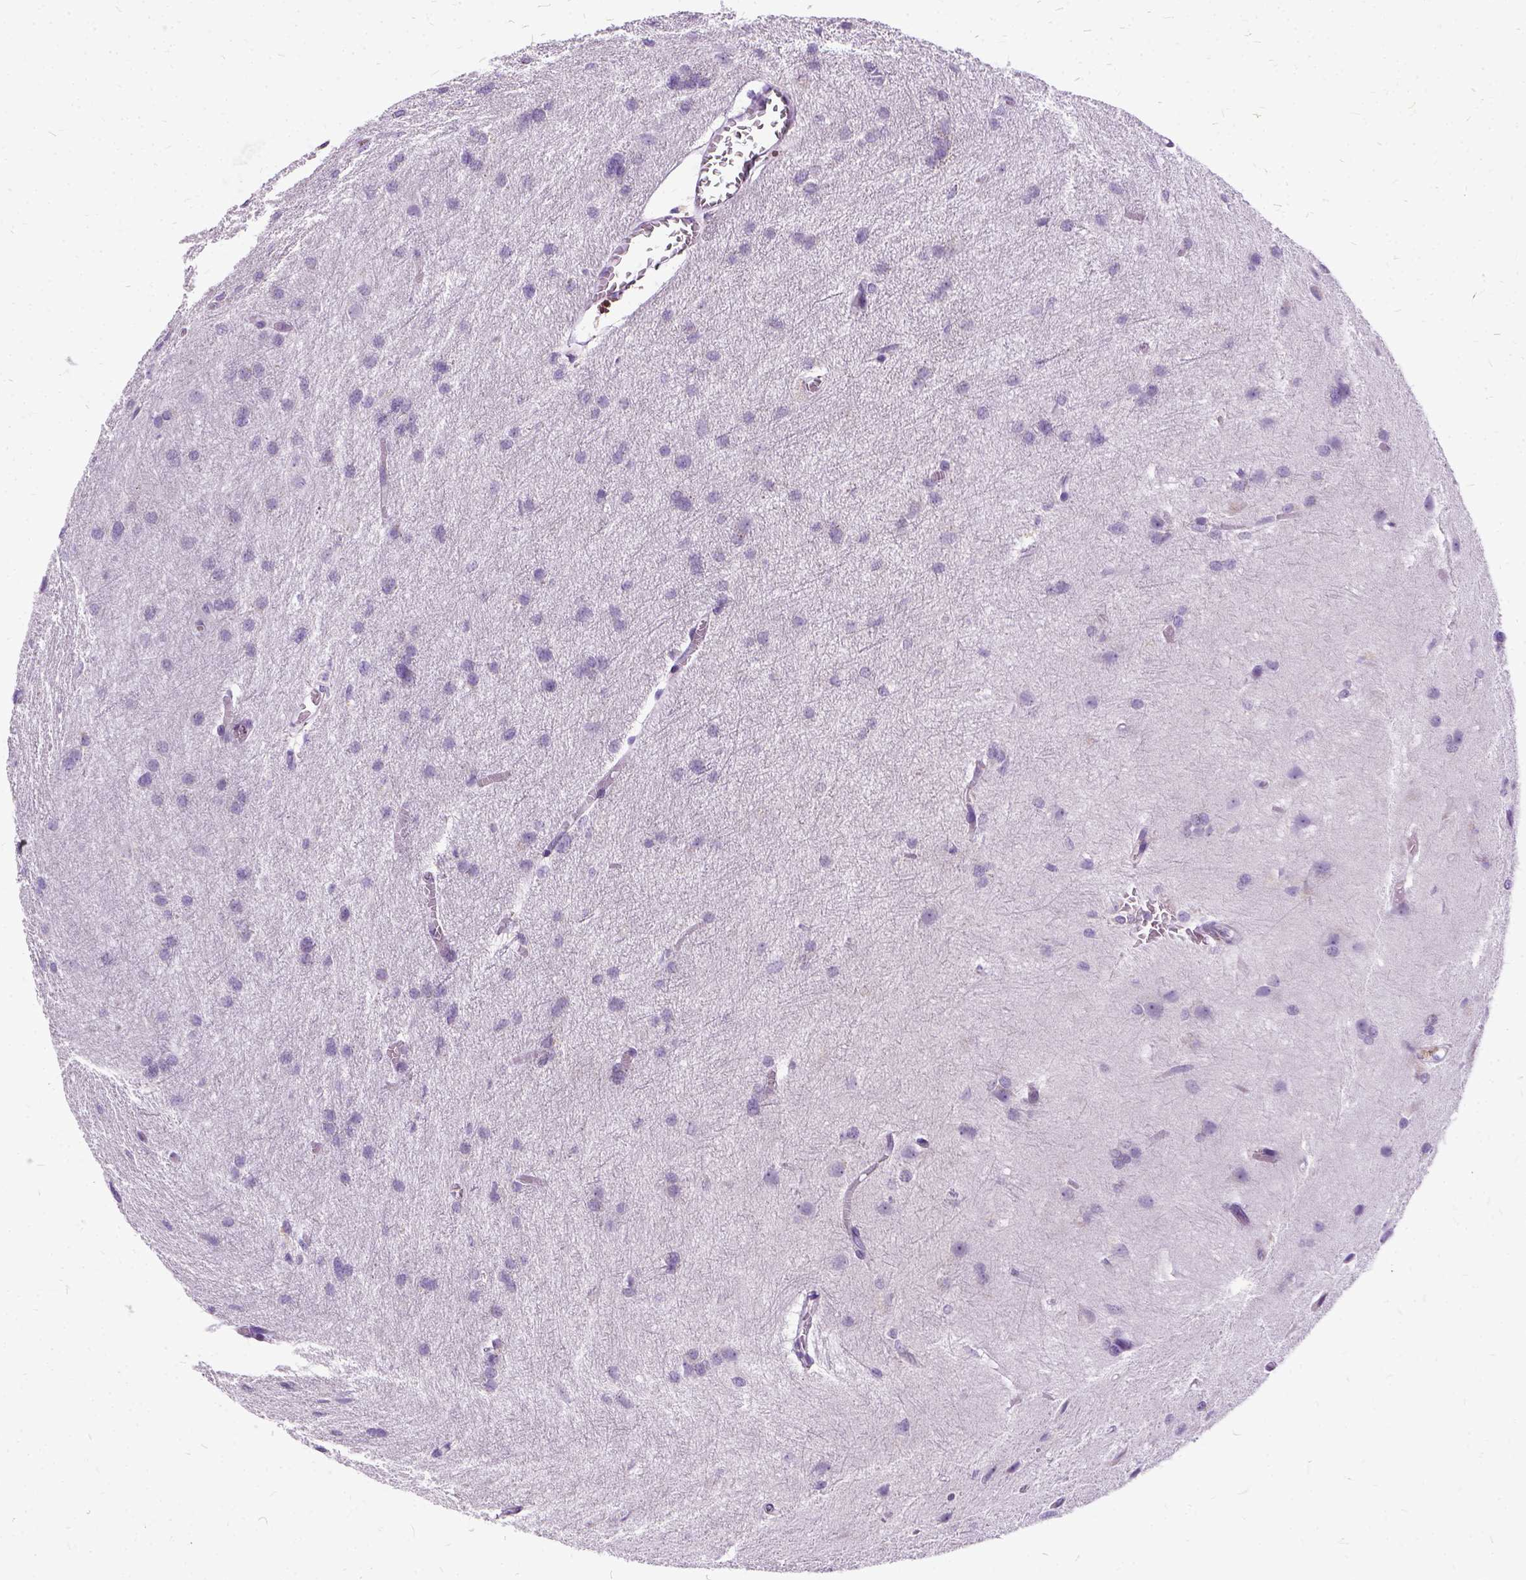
{"staining": {"intensity": "negative", "quantity": "none", "location": "none"}, "tissue": "glioma", "cell_type": "Tumor cells", "image_type": "cancer", "snomed": [{"axis": "morphology", "description": "Glioma, malignant, High grade"}, {"axis": "topography", "description": "Brain"}], "caption": "A micrograph of human glioma is negative for staining in tumor cells.", "gene": "FDX1", "patient": {"sex": "male", "age": 68}}